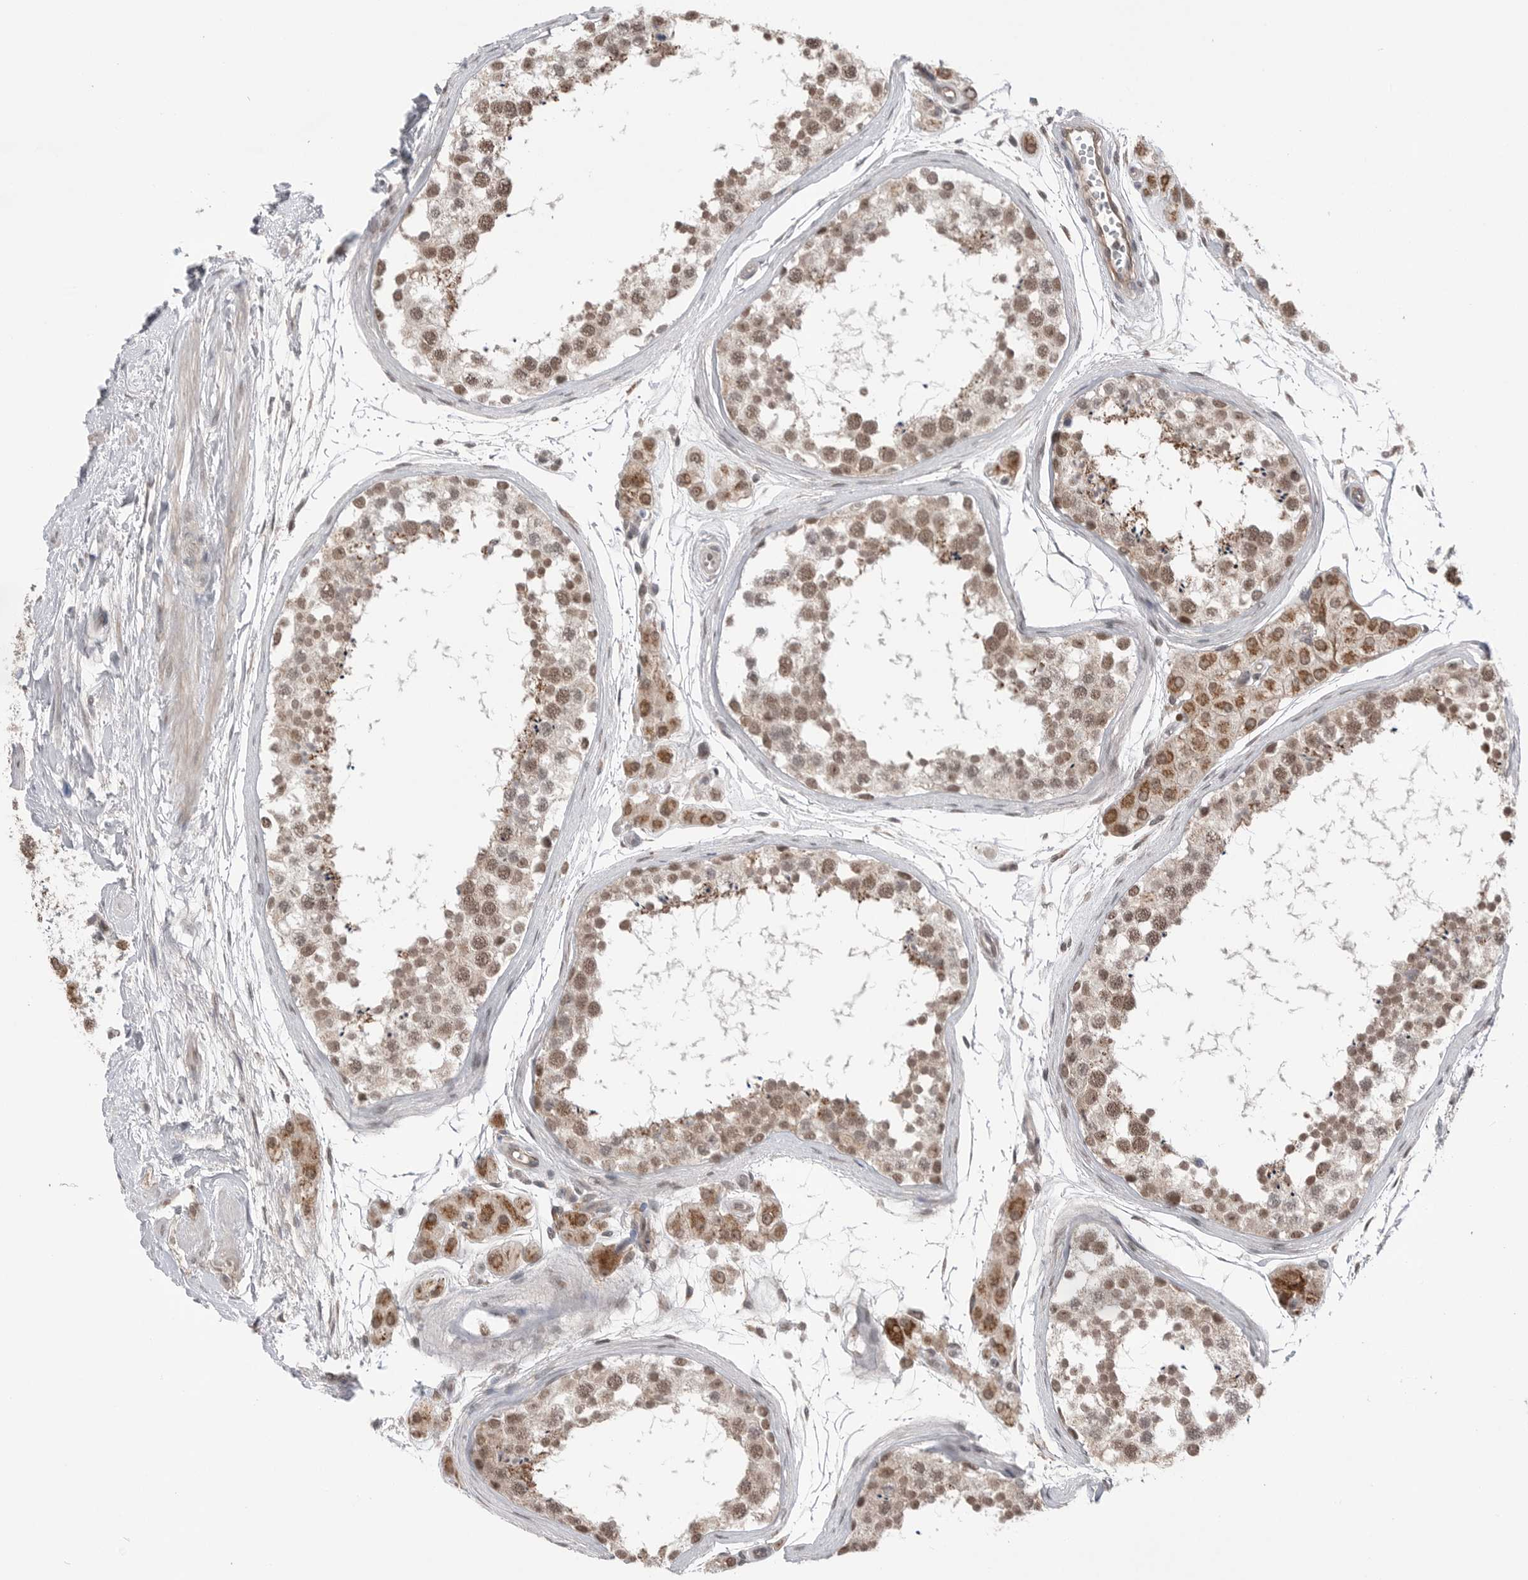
{"staining": {"intensity": "moderate", "quantity": ">75%", "location": "cytoplasmic/membranous,nuclear"}, "tissue": "testis", "cell_type": "Cells in seminiferous ducts", "image_type": "normal", "snomed": [{"axis": "morphology", "description": "Normal tissue, NOS"}, {"axis": "topography", "description": "Testis"}], "caption": "IHC photomicrograph of benign human testis stained for a protein (brown), which exhibits medium levels of moderate cytoplasmic/membranous,nuclear staining in about >75% of cells in seminiferous ducts.", "gene": "NTAQ1", "patient": {"sex": "male", "age": 56}}